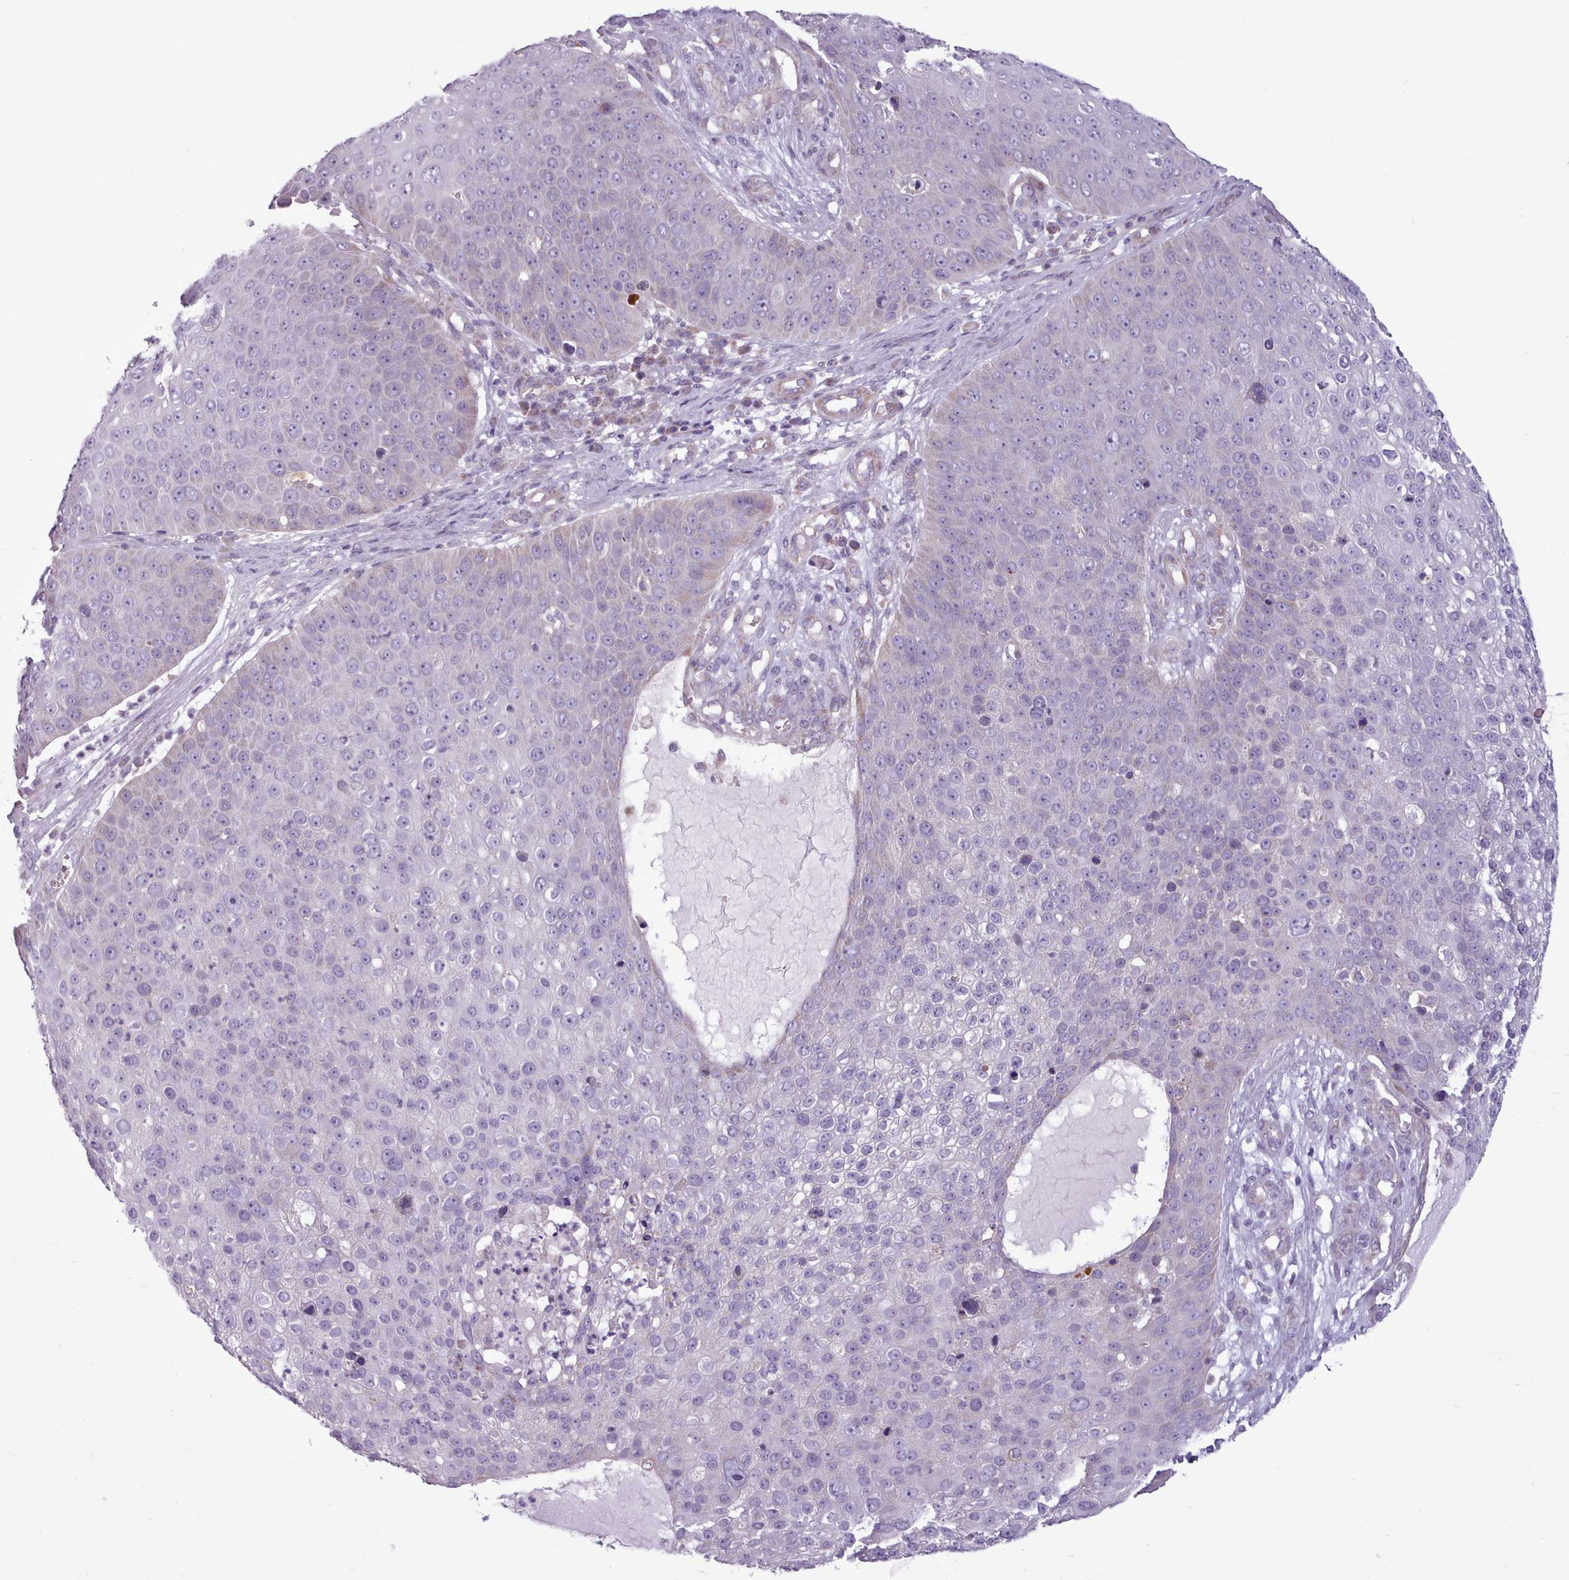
{"staining": {"intensity": "negative", "quantity": "none", "location": "none"}, "tissue": "skin cancer", "cell_type": "Tumor cells", "image_type": "cancer", "snomed": [{"axis": "morphology", "description": "Squamous cell carcinoma, NOS"}, {"axis": "topography", "description": "Skin"}], "caption": "Immunohistochemistry histopathology image of neoplastic tissue: human skin squamous cell carcinoma stained with DAB exhibits no significant protein expression in tumor cells.", "gene": "AVL9", "patient": {"sex": "male", "age": 71}}